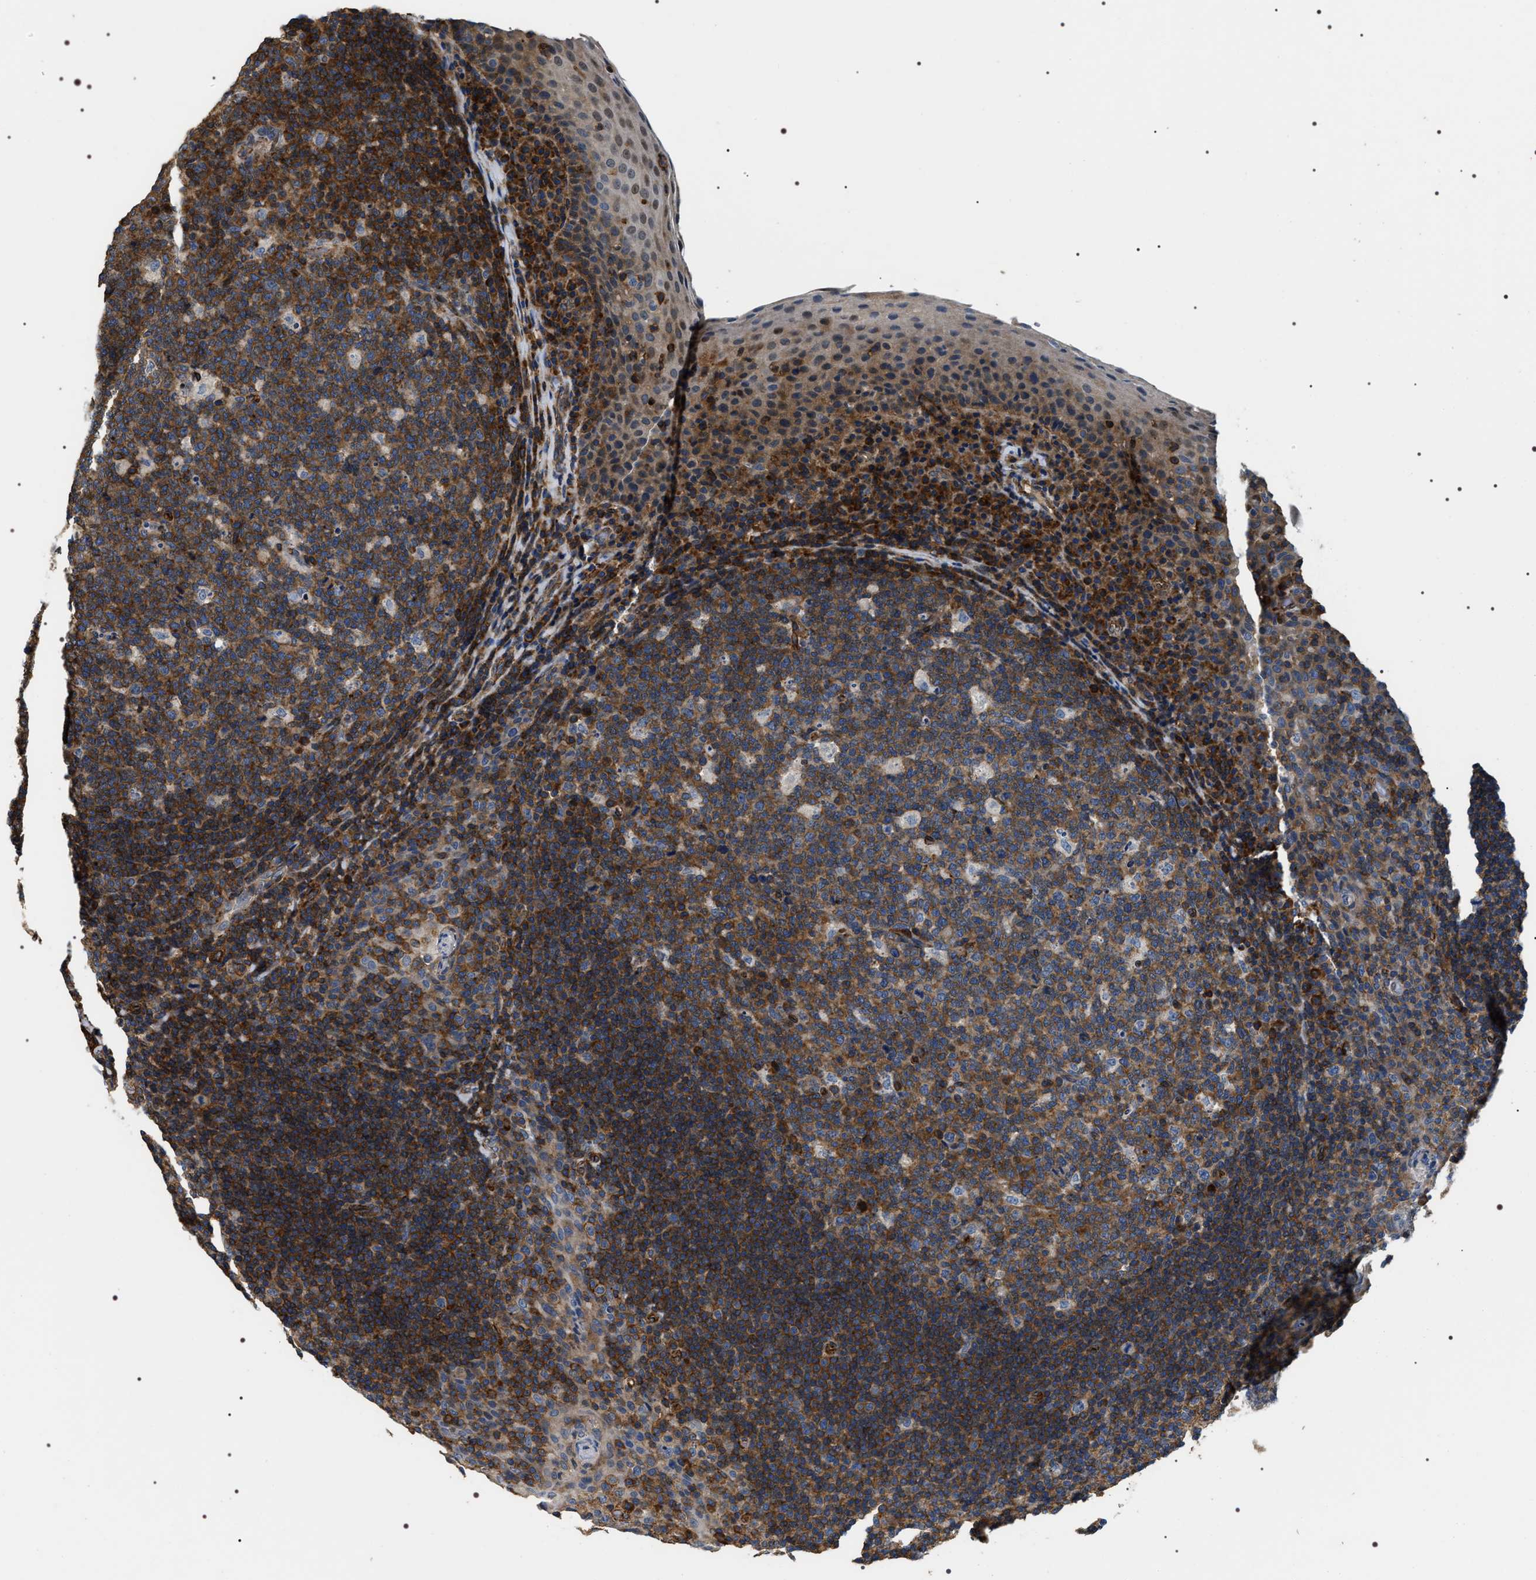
{"staining": {"intensity": "moderate", "quantity": ">75%", "location": "cytoplasmic/membranous"}, "tissue": "tonsil", "cell_type": "Germinal center cells", "image_type": "normal", "snomed": [{"axis": "morphology", "description": "Normal tissue, NOS"}, {"axis": "topography", "description": "Tonsil"}], "caption": "Benign tonsil exhibits moderate cytoplasmic/membranous expression in about >75% of germinal center cells.", "gene": "ZC3HAV1L", "patient": {"sex": "male", "age": 17}}